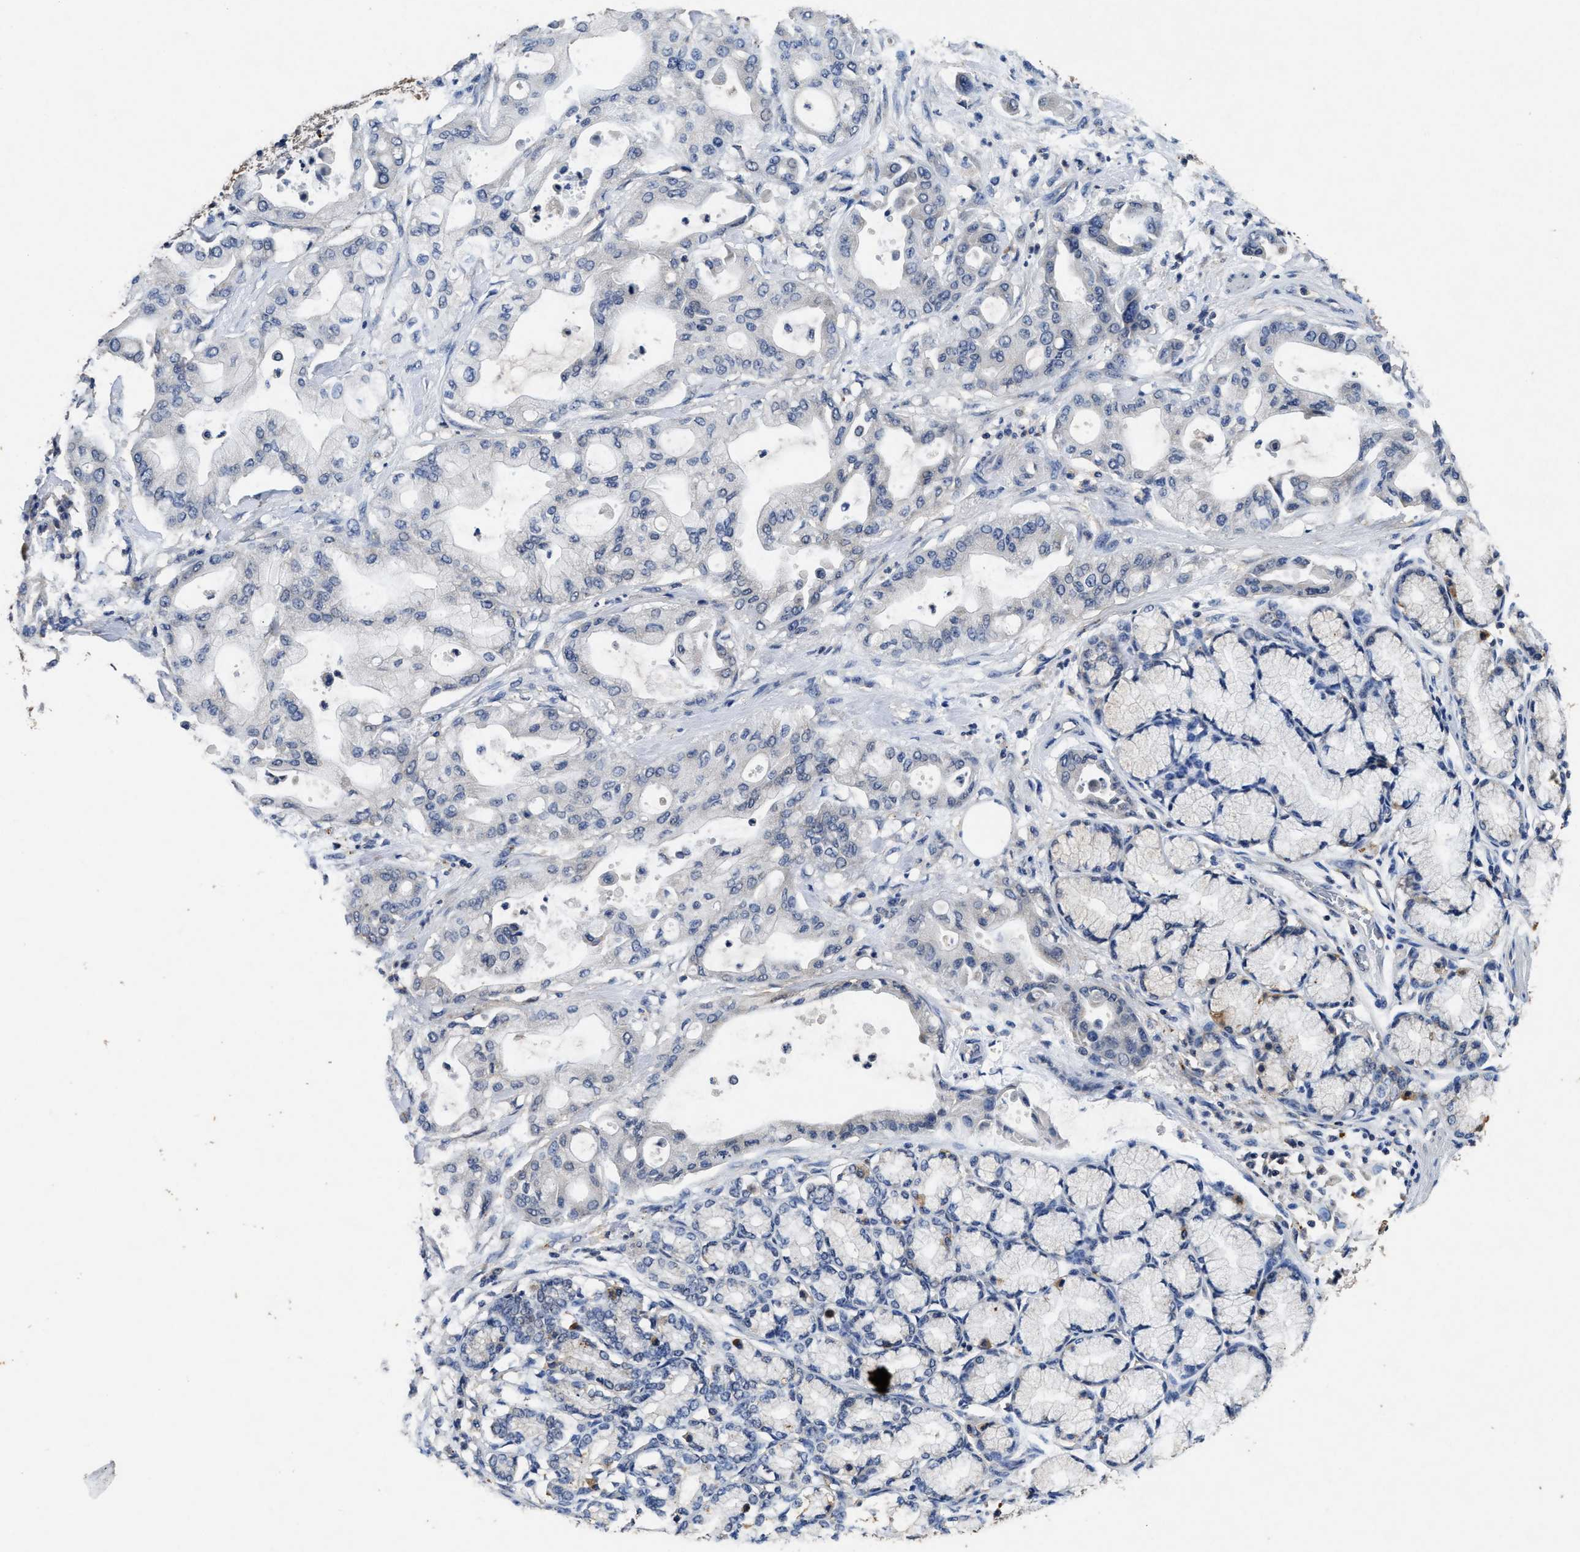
{"staining": {"intensity": "negative", "quantity": "none", "location": "none"}, "tissue": "pancreatic cancer", "cell_type": "Tumor cells", "image_type": "cancer", "snomed": [{"axis": "morphology", "description": "Adenocarcinoma, NOS"}, {"axis": "morphology", "description": "Adenocarcinoma, metastatic, NOS"}, {"axis": "topography", "description": "Lymph node"}, {"axis": "topography", "description": "Pancreas"}, {"axis": "topography", "description": "Duodenum"}], "caption": "IHC of pancreatic metastatic adenocarcinoma exhibits no positivity in tumor cells. Brightfield microscopy of immunohistochemistry stained with DAB (brown) and hematoxylin (blue), captured at high magnification.", "gene": "PDAP1", "patient": {"sex": "female", "age": 64}}